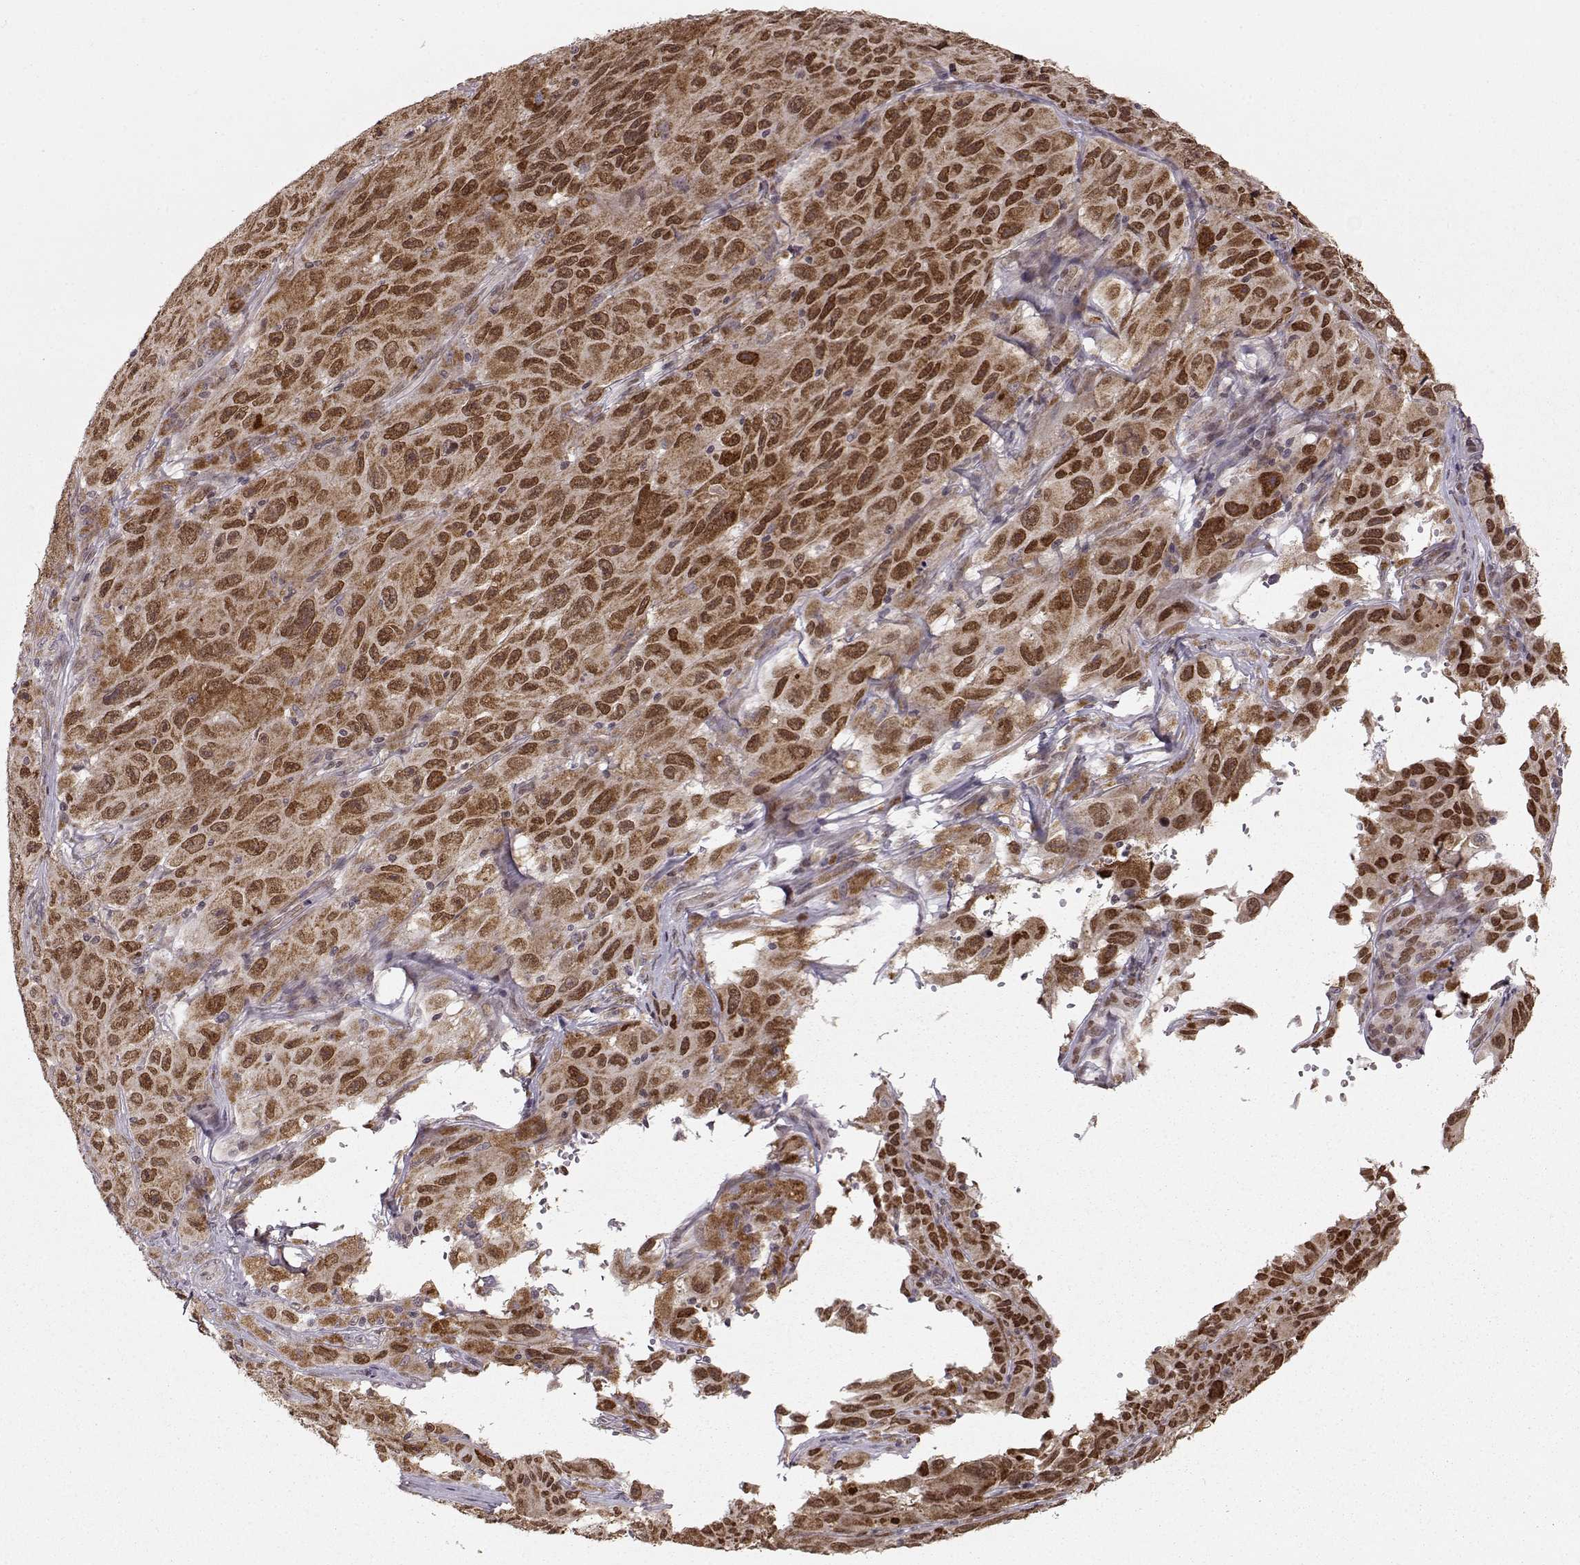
{"staining": {"intensity": "strong", "quantity": ">75%", "location": "nuclear"}, "tissue": "melanoma", "cell_type": "Tumor cells", "image_type": "cancer", "snomed": [{"axis": "morphology", "description": "Malignant melanoma, NOS"}, {"axis": "topography", "description": "Vulva, labia, clitoris and Bartholin´s gland, NO"}], "caption": "IHC micrograph of neoplastic tissue: melanoma stained using immunohistochemistry shows high levels of strong protein expression localized specifically in the nuclear of tumor cells, appearing as a nuclear brown color.", "gene": "RAI1", "patient": {"sex": "female", "age": 75}}